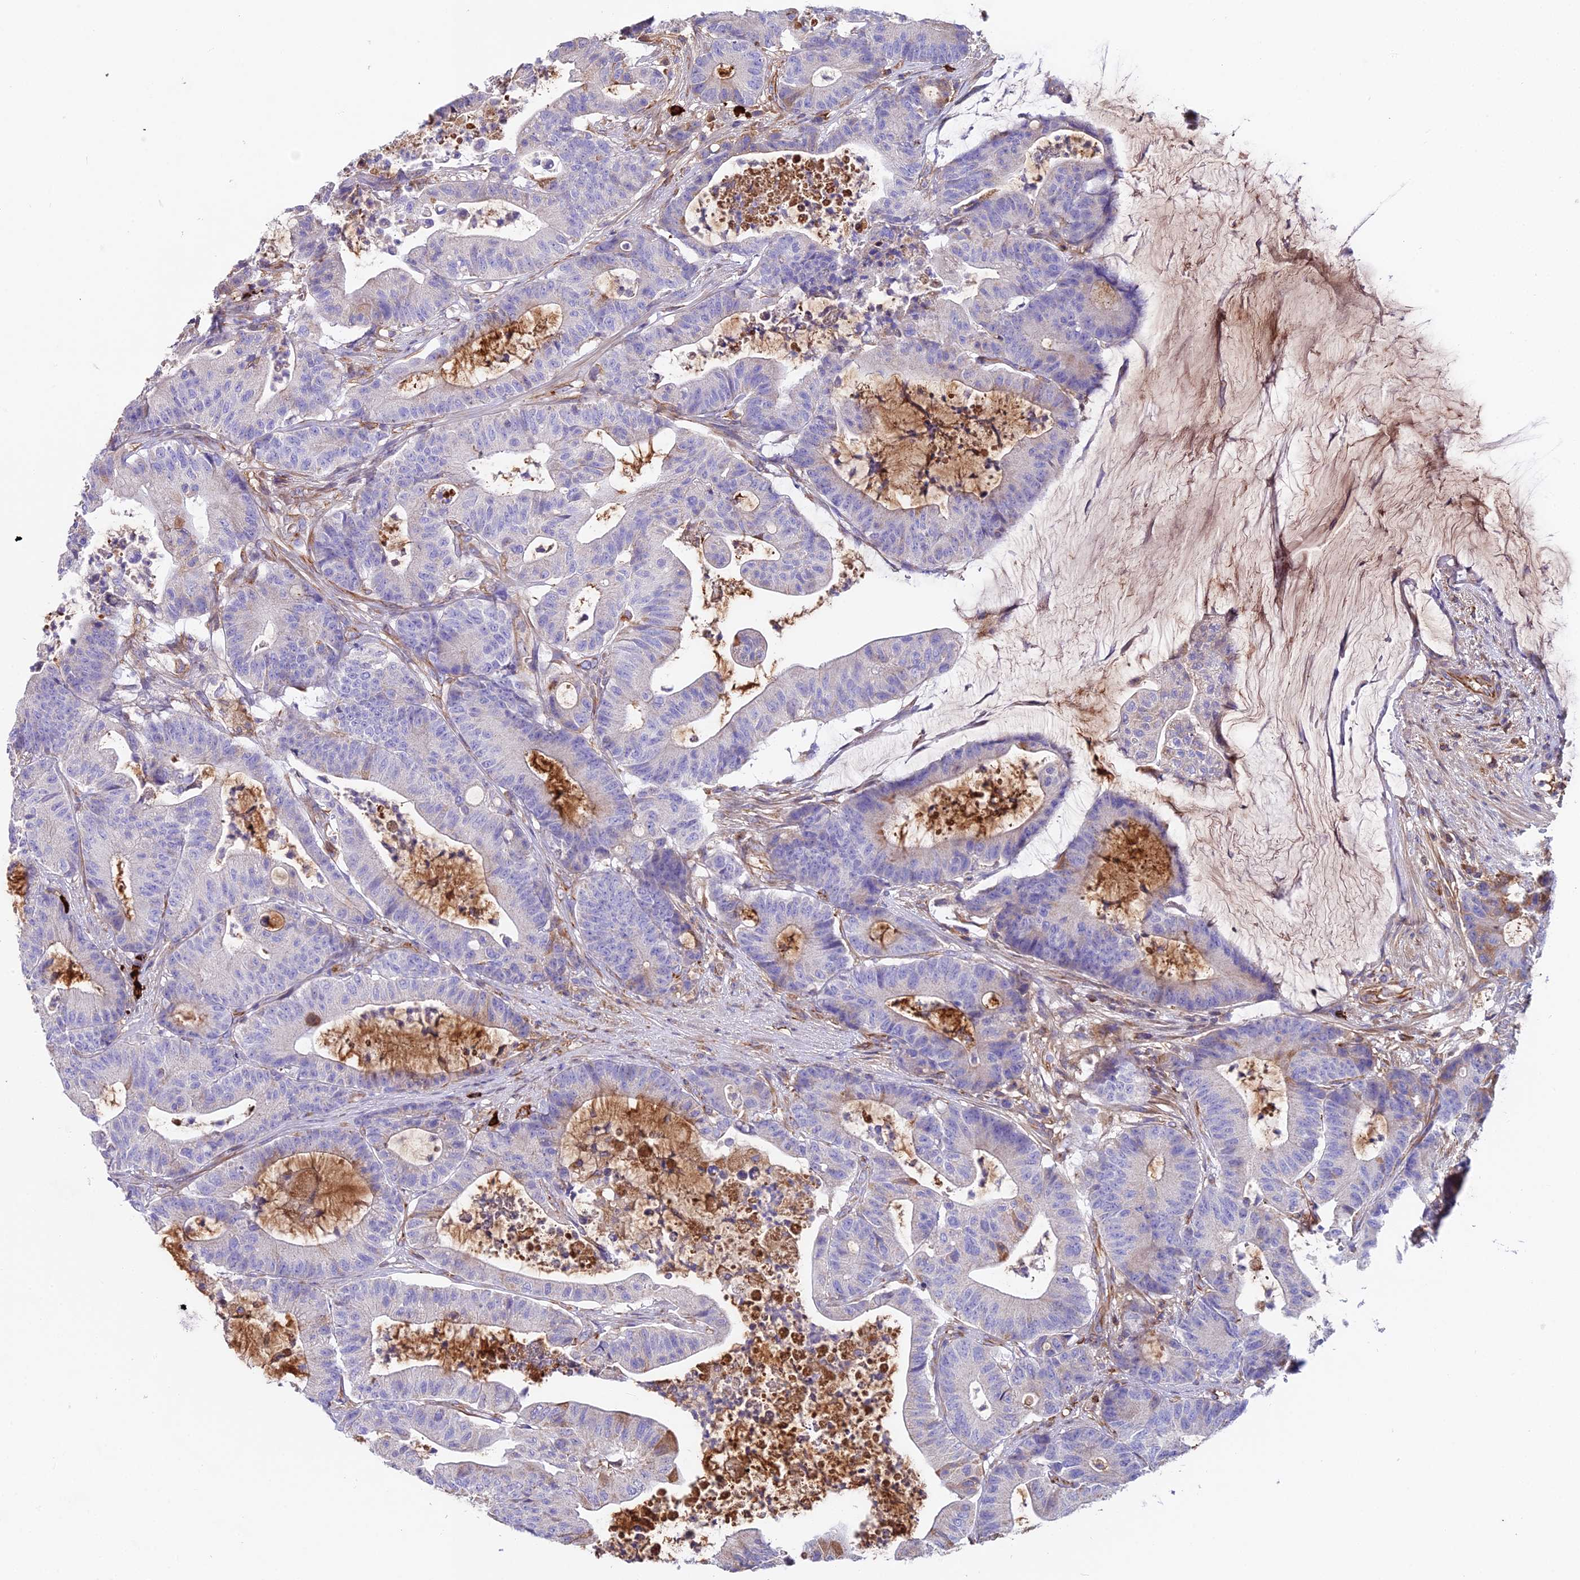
{"staining": {"intensity": "moderate", "quantity": "<25%", "location": "cytoplasmic/membranous"}, "tissue": "colorectal cancer", "cell_type": "Tumor cells", "image_type": "cancer", "snomed": [{"axis": "morphology", "description": "Adenocarcinoma, NOS"}, {"axis": "topography", "description": "Colon"}], "caption": "Protein staining exhibits moderate cytoplasmic/membranous expression in approximately <25% of tumor cells in colorectal adenocarcinoma.", "gene": "BEX4", "patient": {"sex": "female", "age": 84}}